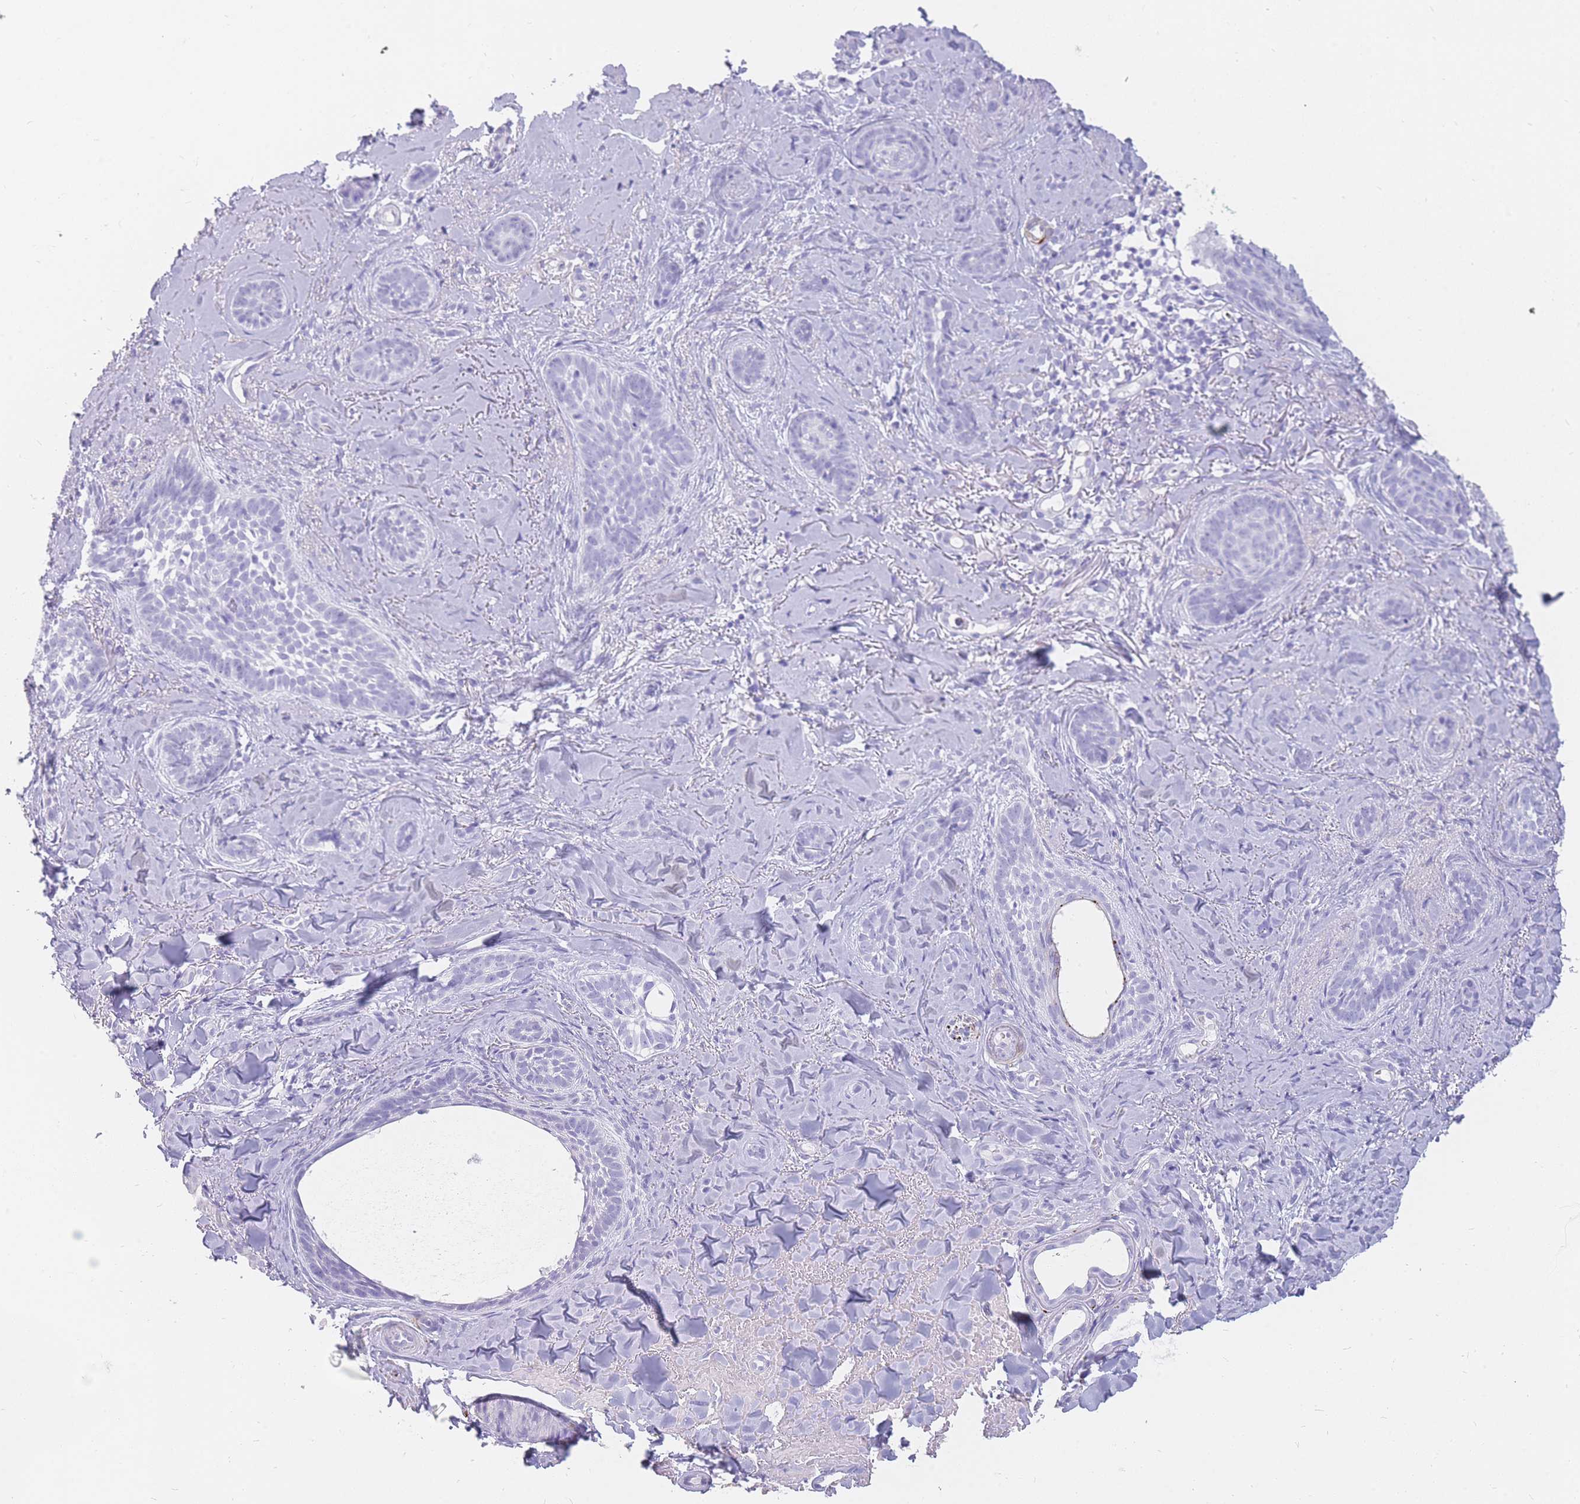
{"staining": {"intensity": "negative", "quantity": "none", "location": "none"}, "tissue": "skin cancer", "cell_type": "Tumor cells", "image_type": "cancer", "snomed": [{"axis": "morphology", "description": "Basal cell carcinoma"}, {"axis": "topography", "description": "Skin"}], "caption": "Skin cancer stained for a protein using IHC exhibits no expression tumor cells.", "gene": "UPK1A", "patient": {"sex": "female", "age": 55}}